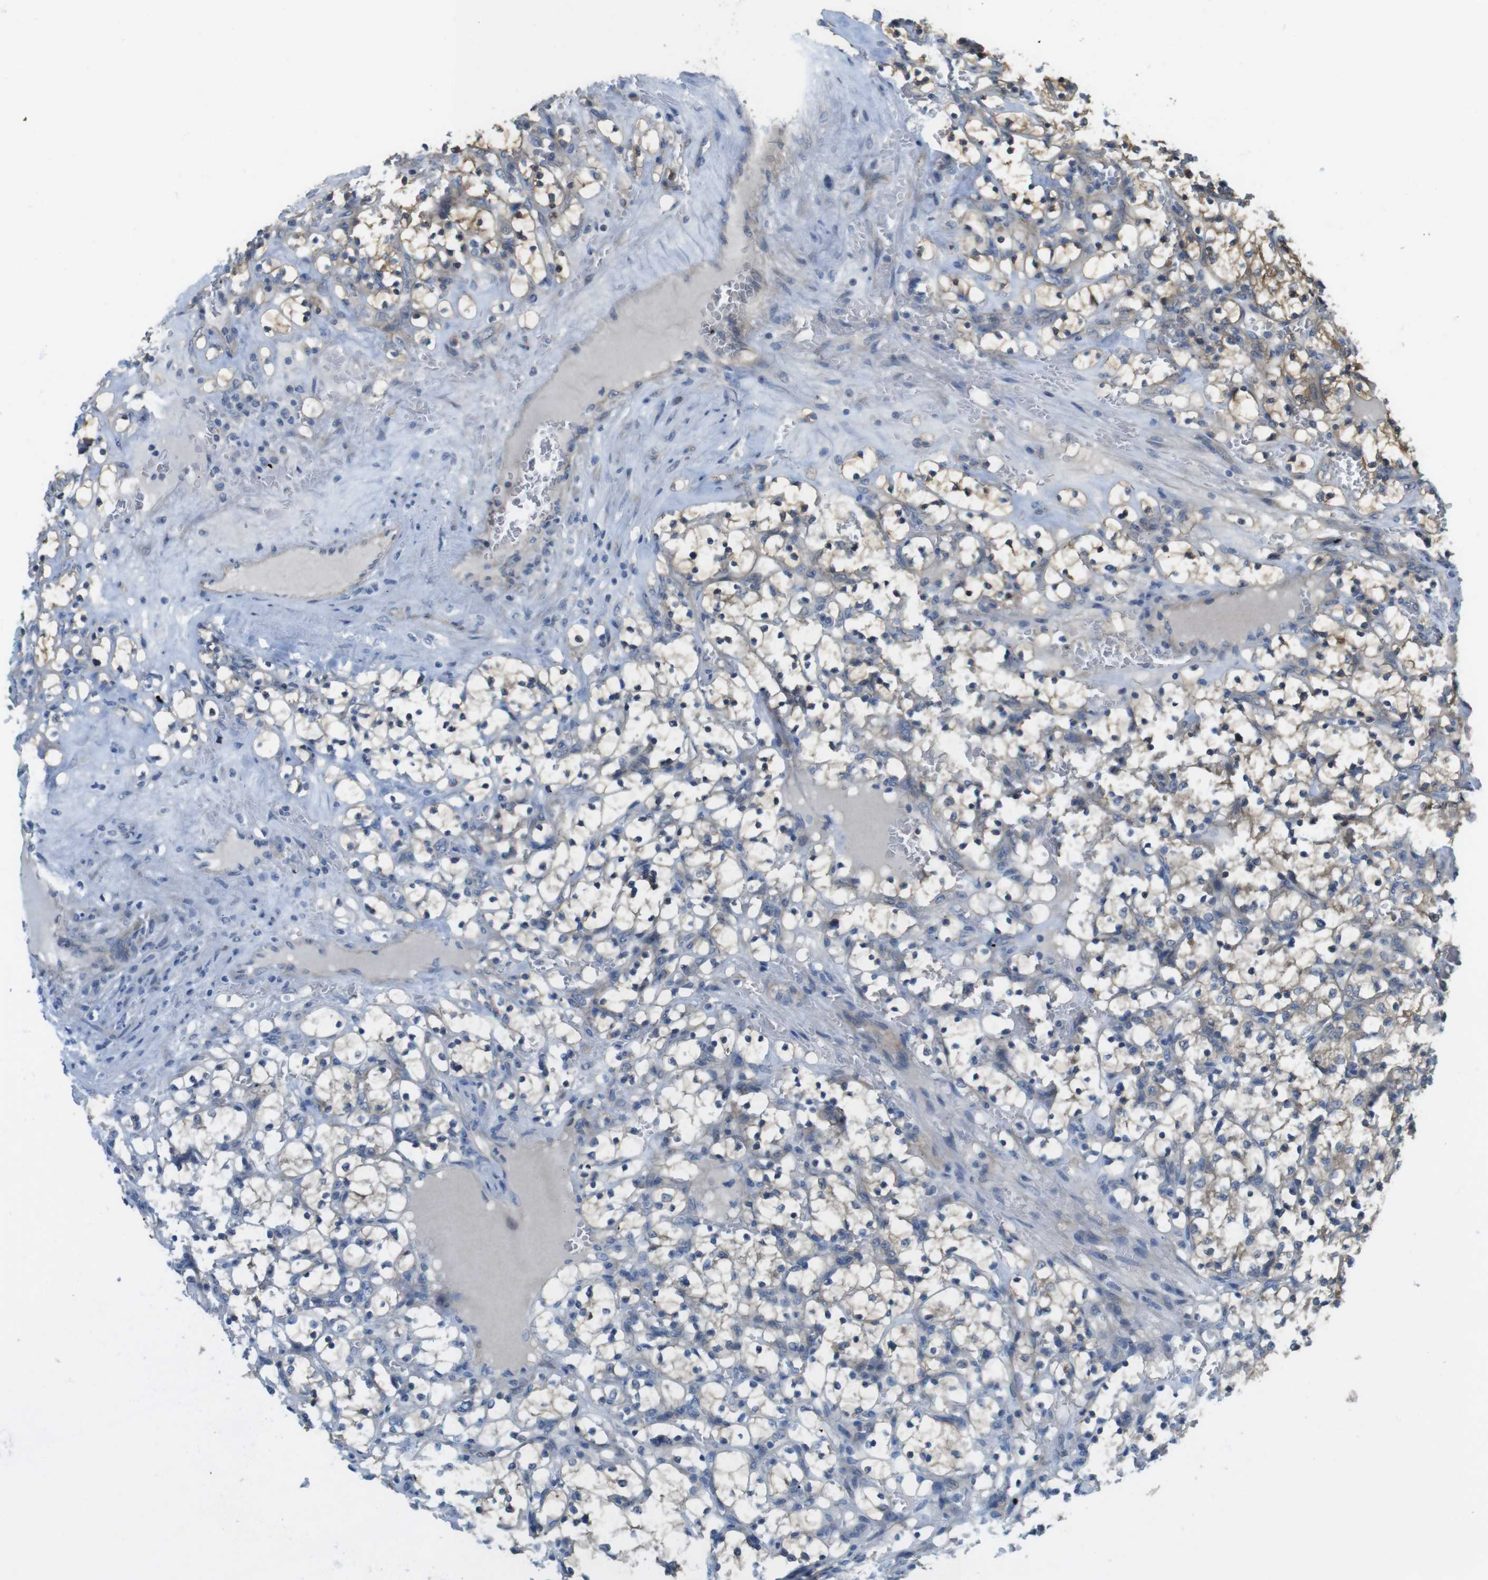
{"staining": {"intensity": "weak", "quantity": "25%-75%", "location": "cytoplasmic/membranous"}, "tissue": "renal cancer", "cell_type": "Tumor cells", "image_type": "cancer", "snomed": [{"axis": "morphology", "description": "Adenocarcinoma, NOS"}, {"axis": "topography", "description": "Kidney"}], "caption": "Approximately 25%-75% of tumor cells in human renal adenocarcinoma display weak cytoplasmic/membranous protein staining as visualized by brown immunohistochemical staining.", "gene": "ABHD15", "patient": {"sex": "female", "age": 69}}